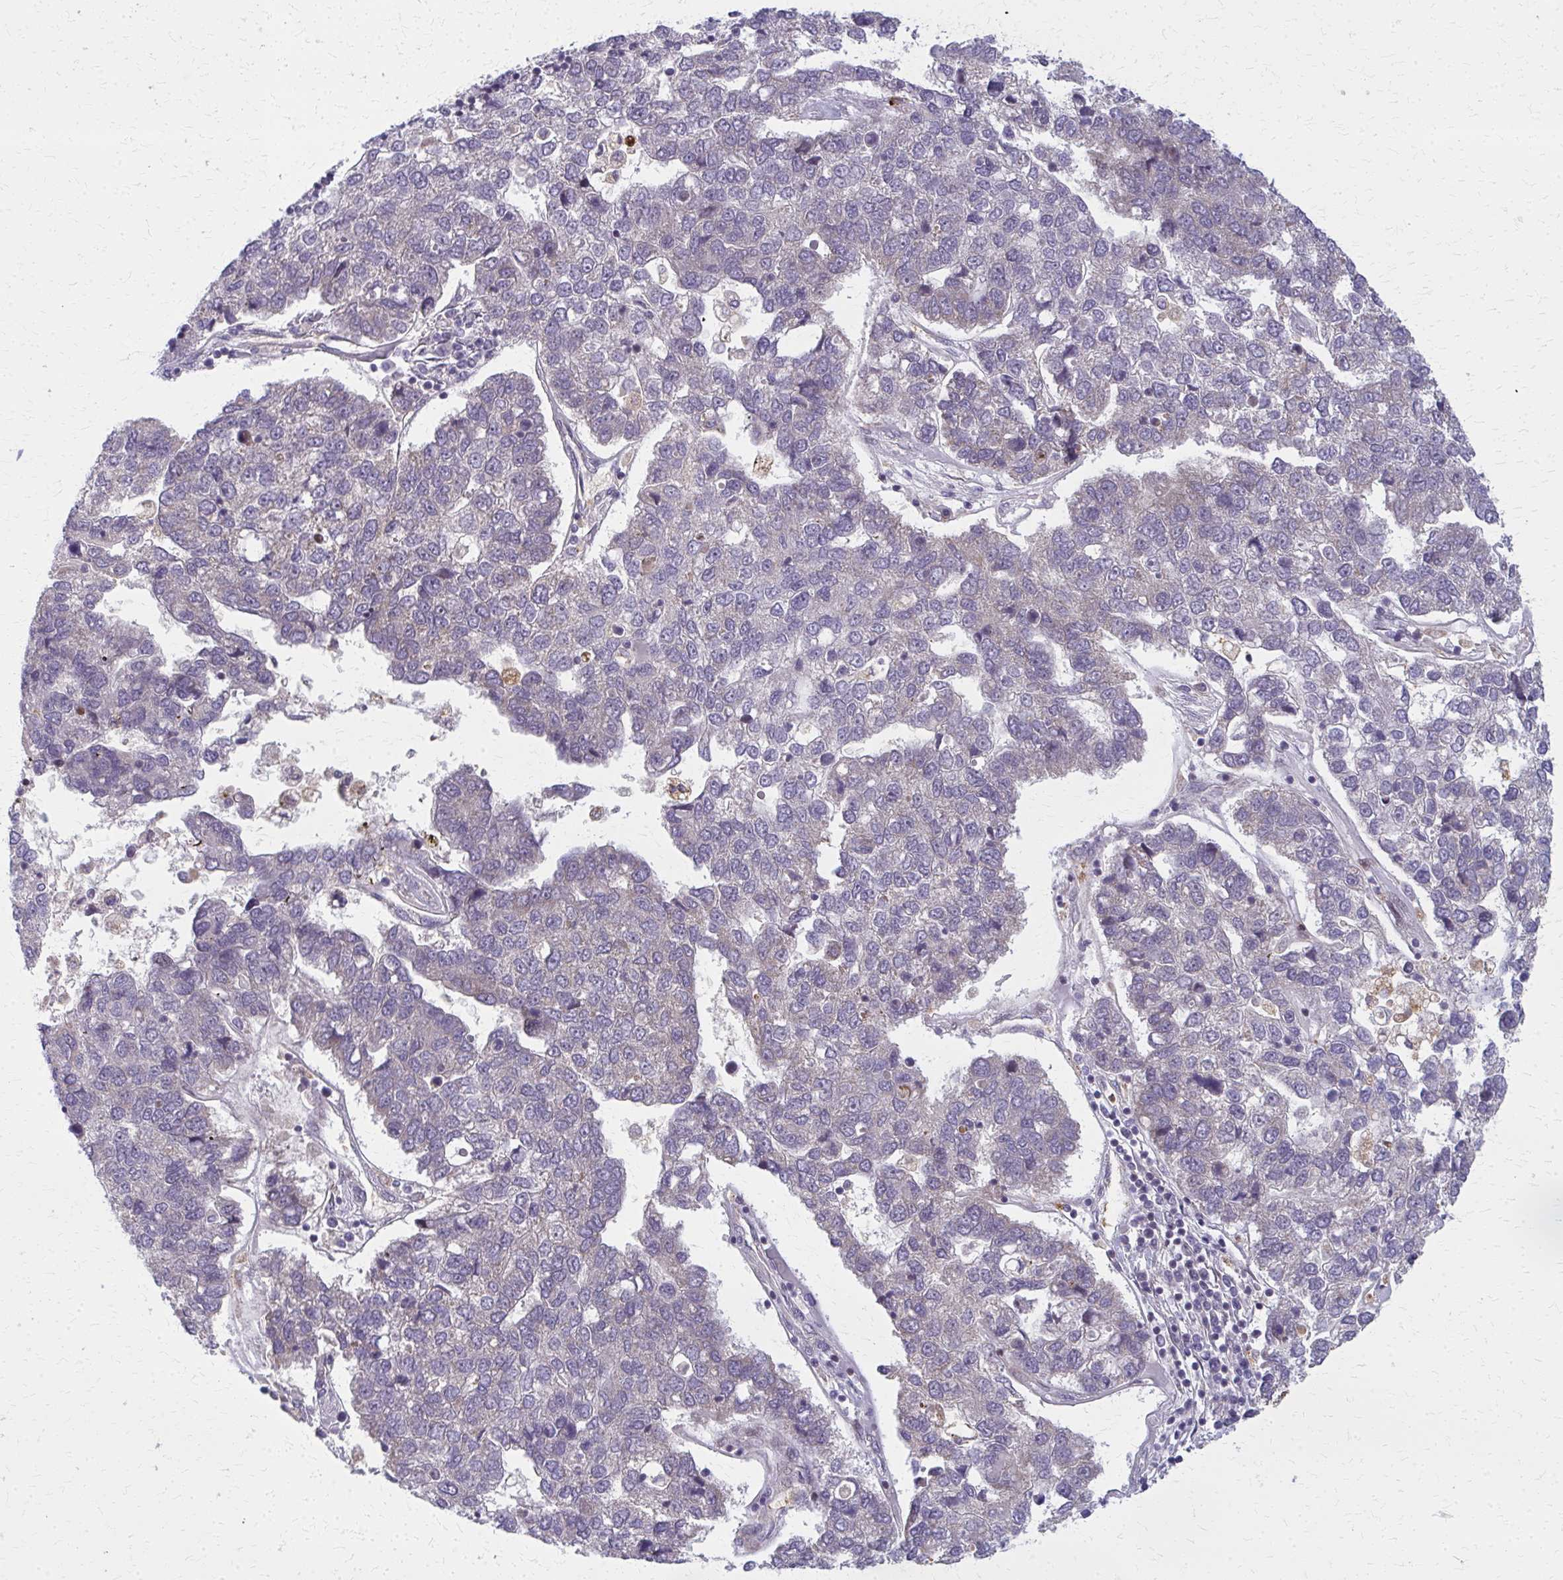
{"staining": {"intensity": "negative", "quantity": "none", "location": "none"}, "tissue": "pancreatic cancer", "cell_type": "Tumor cells", "image_type": "cancer", "snomed": [{"axis": "morphology", "description": "Adenocarcinoma, NOS"}, {"axis": "topography", "description": "Pancreas"}], "caption": "Histopathology image shows no protein staining in tumor cells of pancreatic cancer tissue. The staining was performed using DAB to visualize the protein expression in brown, while the nuclei were stained in blue with hematoxylin (Magnification: 20x).", "gene": "MCCC1", "patient": {"sex": "female", "age": 61}}